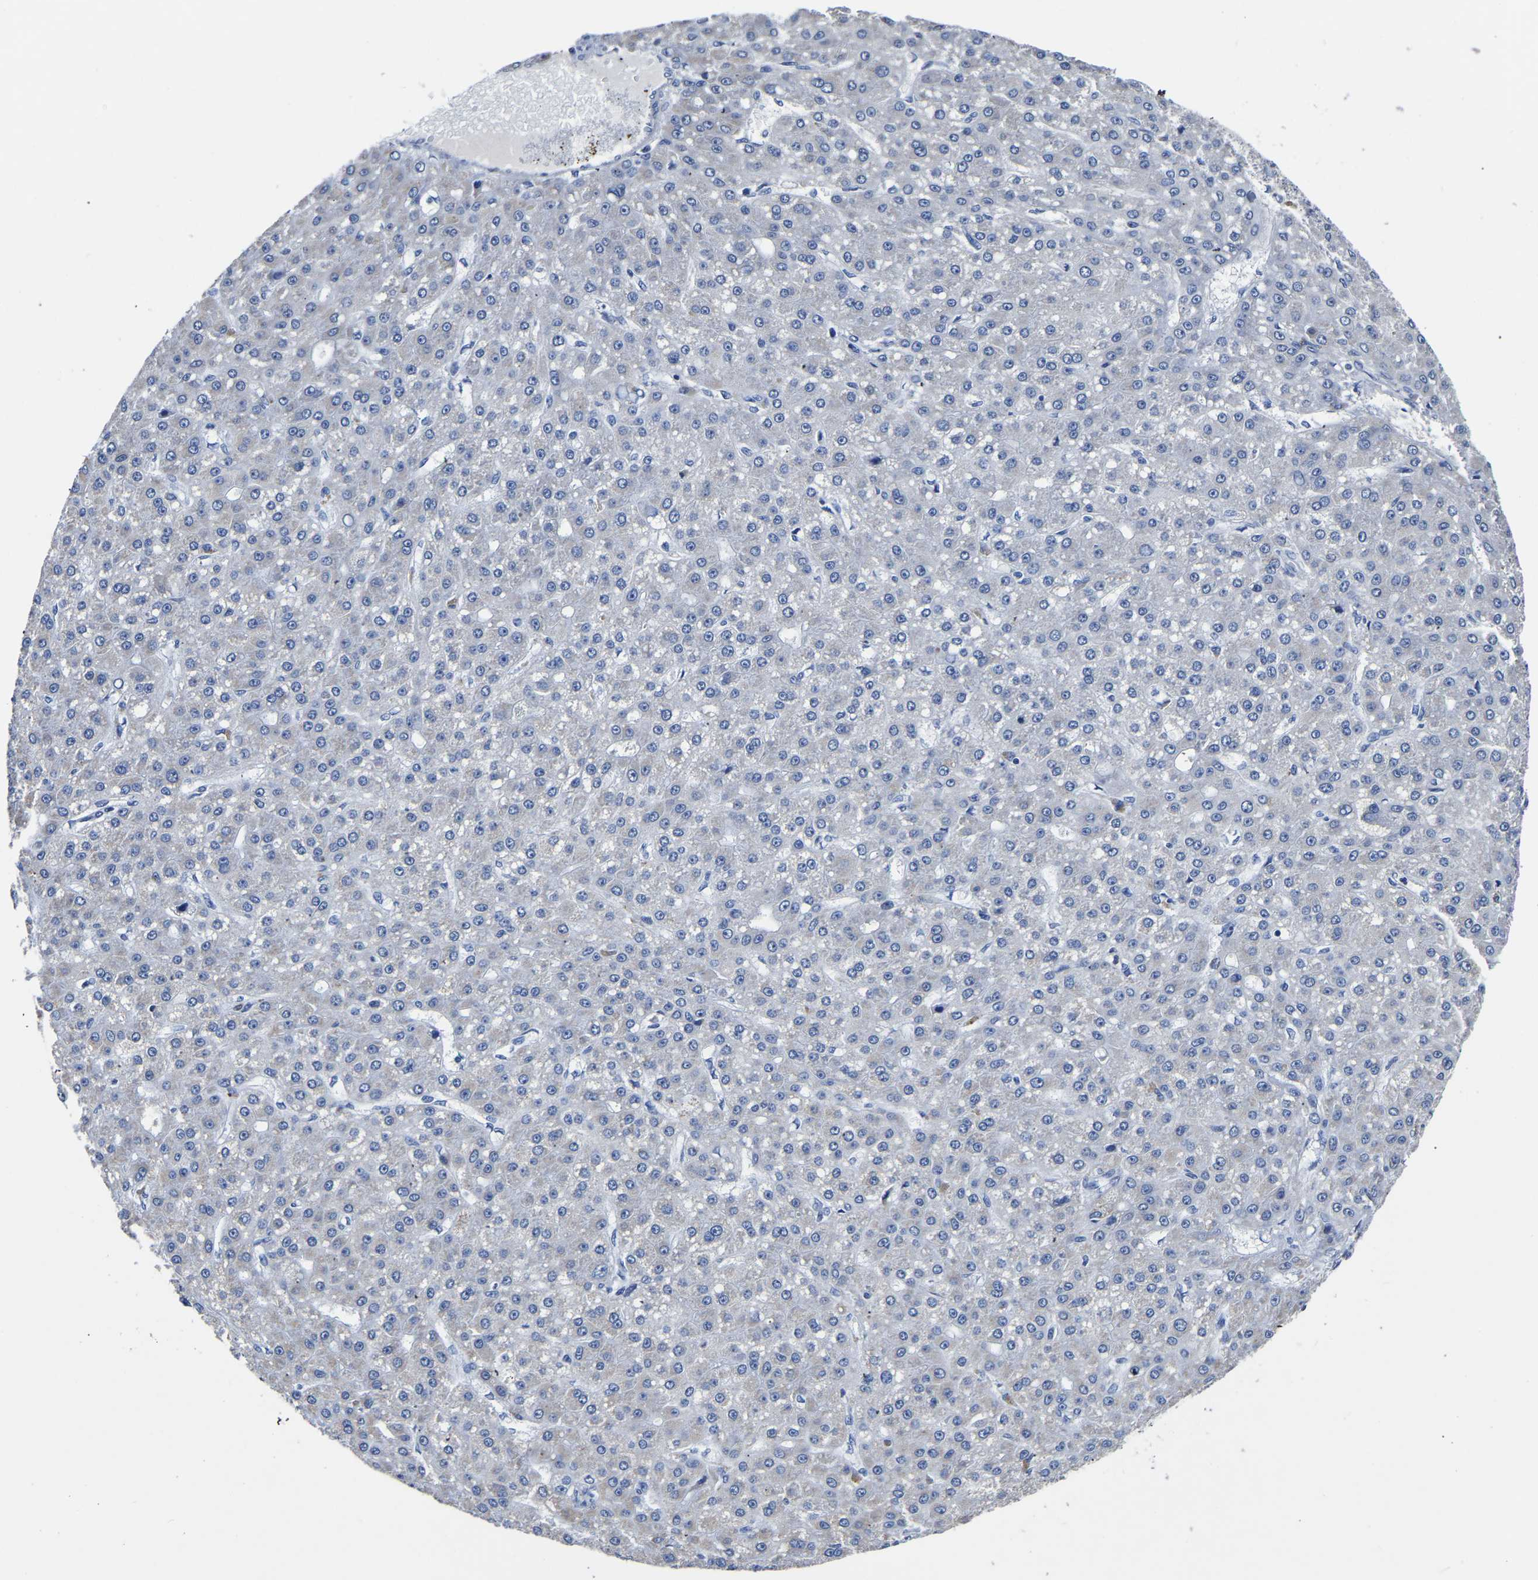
{"staining": {"intensity": "negative", "quantity": "none", "location": "none"}, "tissue": "liver cancer", "cell_type": "Tumor cells", "image_type": "cancer", "snomed": [{"axis": "morphology", "description": "Carcinoma, Hepatocellular, NOS"}, {"axis": "topography", "description": "Liver"}], "caption": "The immunohistochemistry (IHC) histopathology image has no significant positivity in tumor cells of liver hepatocellular carcinoma tissue.", "gene": "FGD5", "patient": {"sex": "male", "age": 67}}